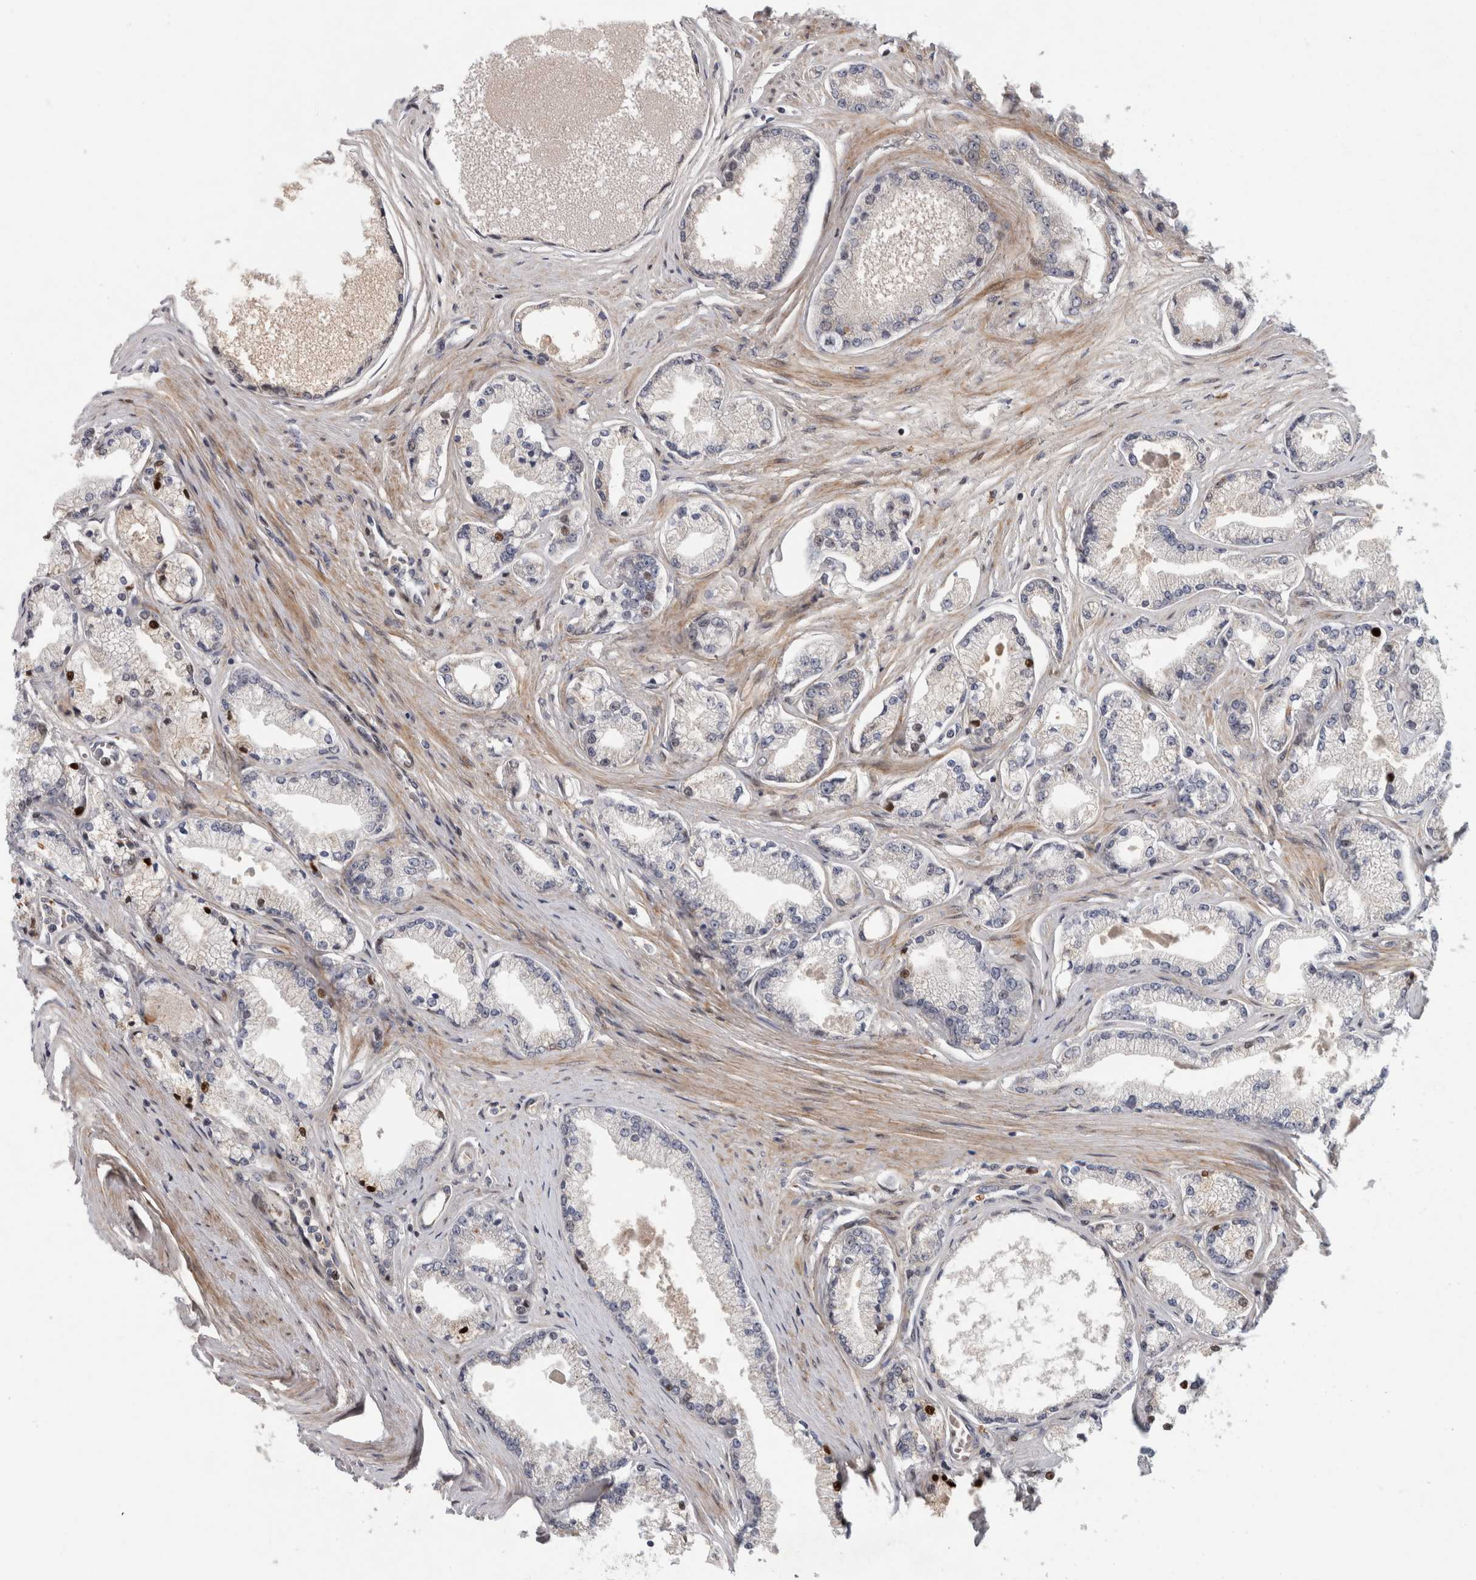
{"staining": {"intensity": "moderate", "quantity": "<25%", "location": "nuclear"}, "tissue": "prostate cancer", "cell_type": "Tumor cells", "image_type": "cancer", "snomed": [{"axis": "morphology", "description": "Adenocarcinoma, High grade"}, {"axis": "topography", "description": "Prostate"}], "caption": "Prostate cancer (high-grade adenocarcinoma) stained with DAB immunohistochemistry (IHC) exhibits low levels of moderate nuclear staining in approximately <25% of tumor cells. Nuclei are stained in blue.", "gene": "RBM48", "patient": {"sex": "male", "age": 71}}